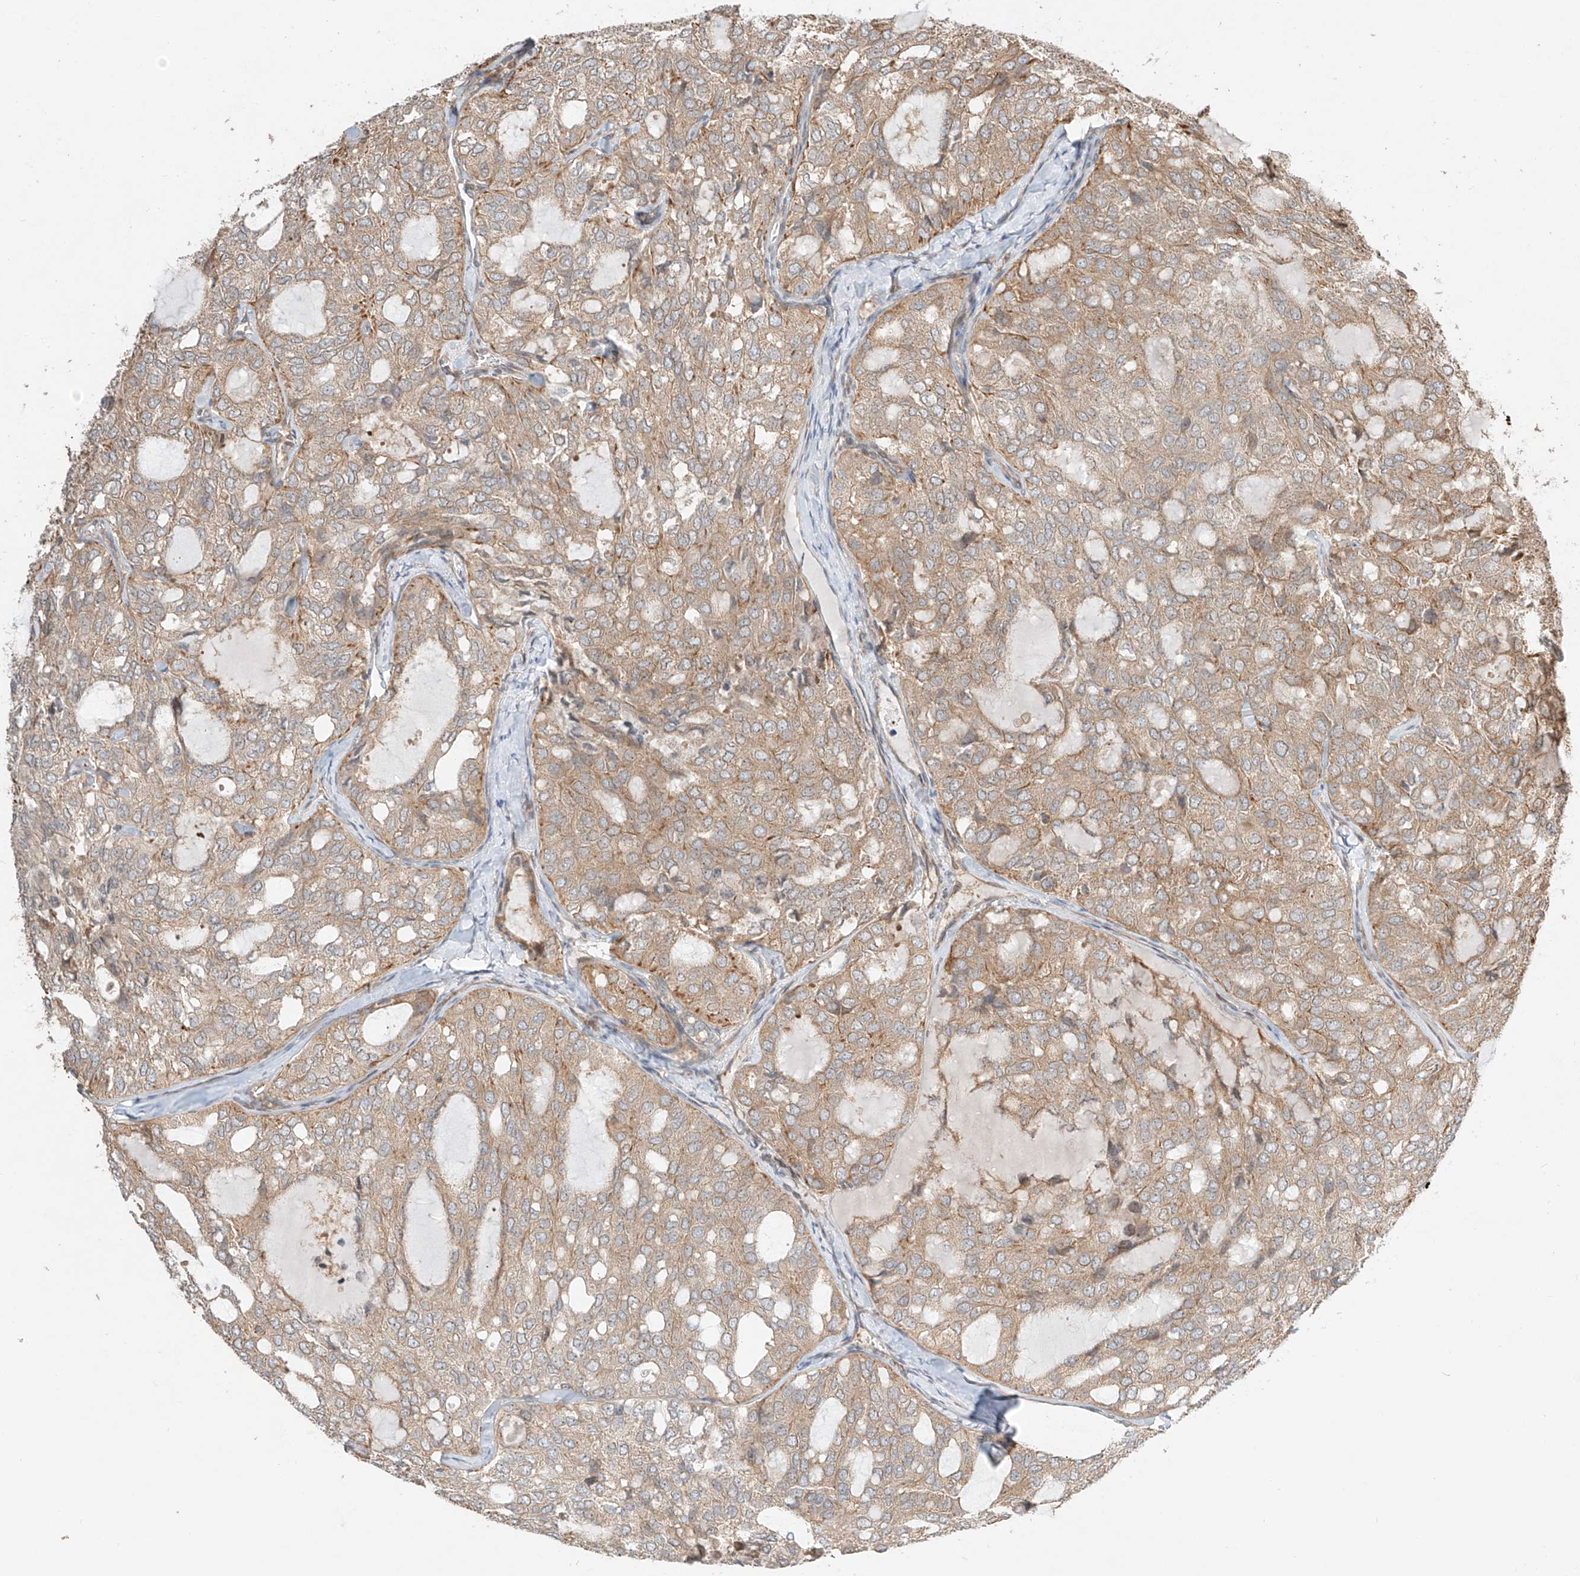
{"staining": {"intensity": "weak", "quantity": ">75%", "location": "cytoplasmic/membranous"}, "tissue": "thyroid cancer", "cell_type": "Tumor cells", "image_type": "cancer", "snomed": [{"axis": "morphology", "description": "Follicular adenoma carcinoma, NOS"}, {"axis": "topography", "description": "Thyroid gland"}], "caption": "There is low levels of weak cytoplasmic/membranous expression in tumor cells of thyroid cancer (follicular adenoma carcinoma), as demonstrated by immunohistochemical staining (brown color).", "gene": "CEP162", "patient": {"sex": "male", "age": 75}}